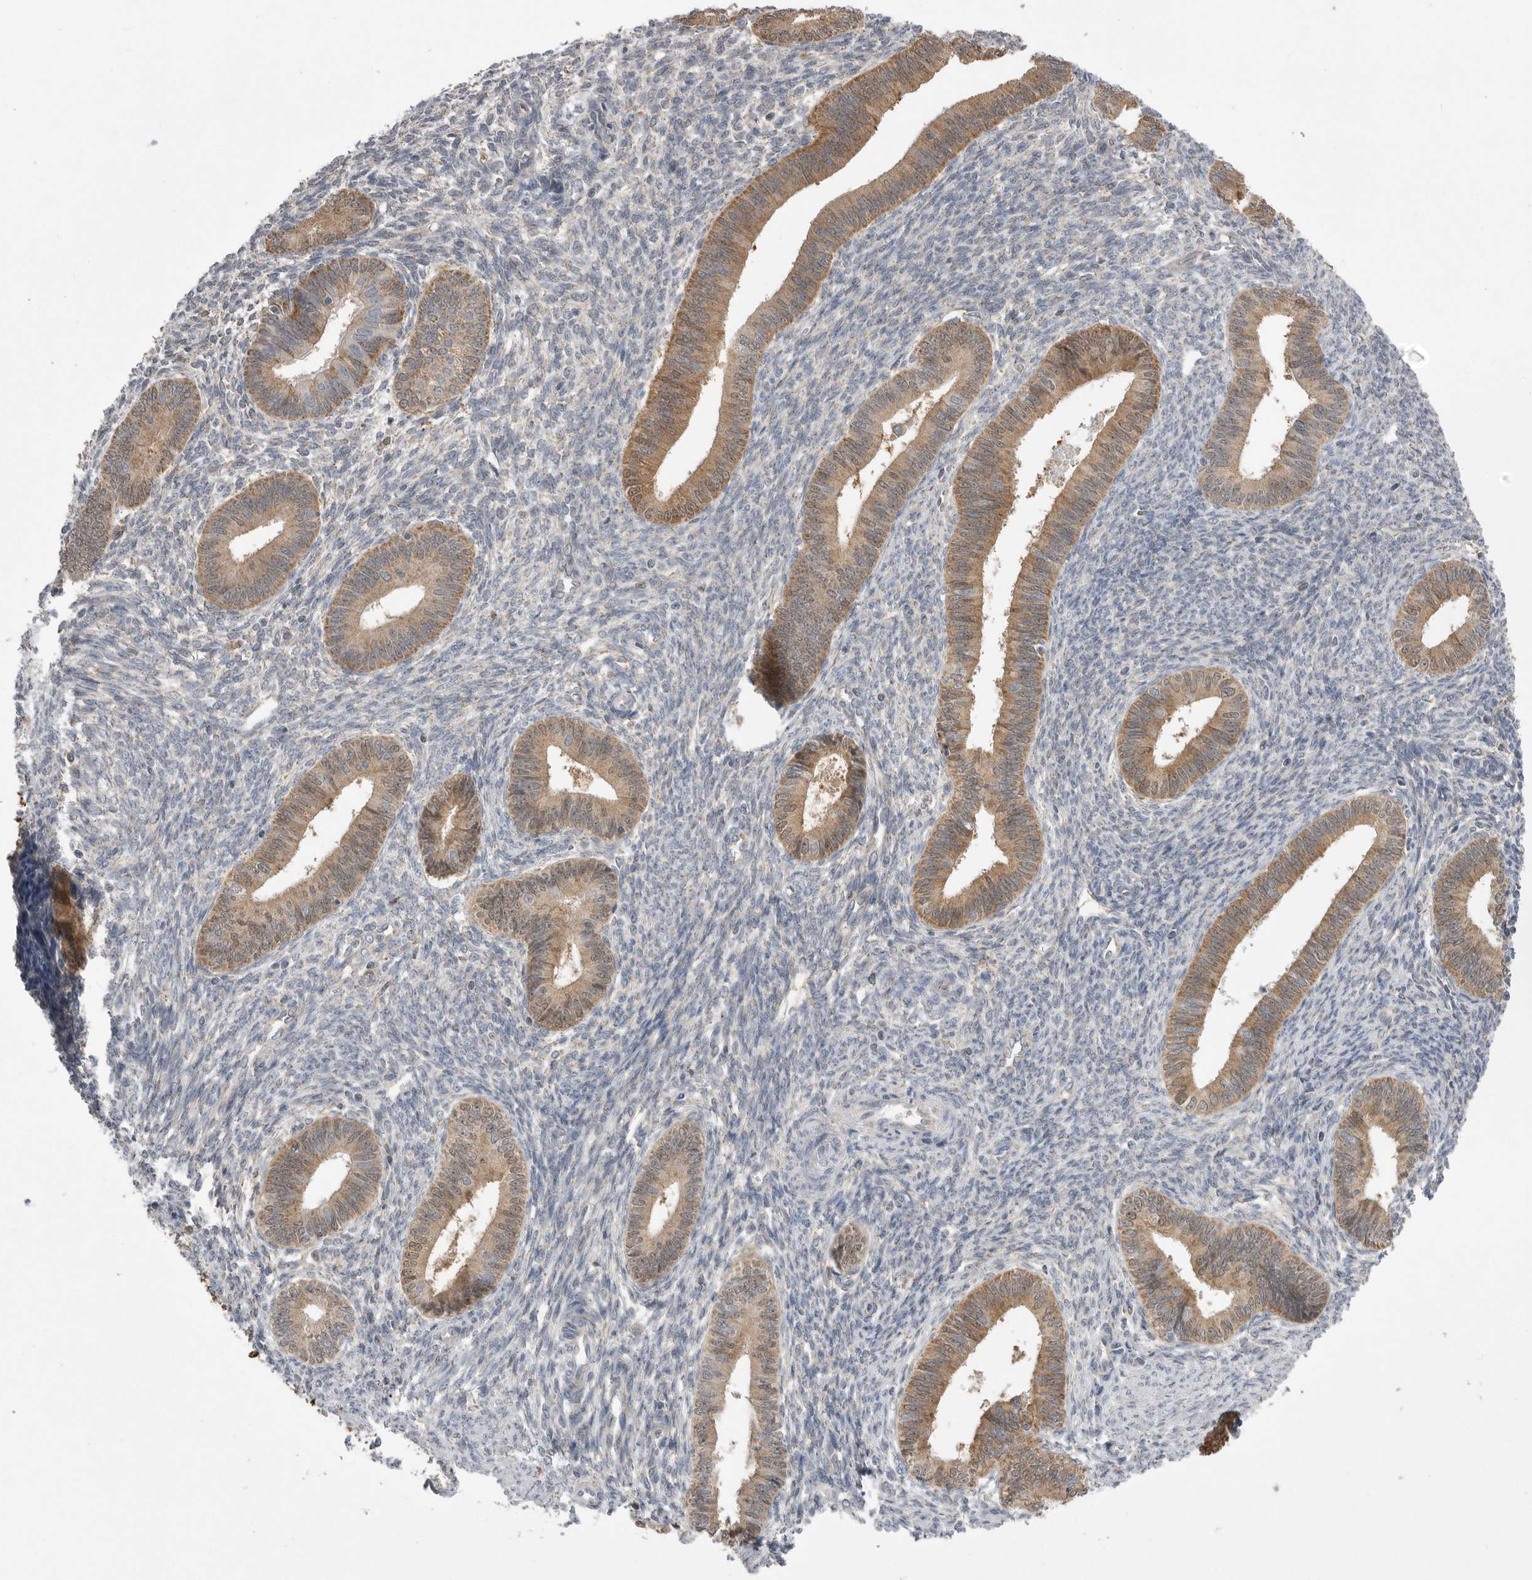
{"staining": {"intensity": "weak", "quantity": "<25%", "location": "cytoplasmic/membranous"}, "tissue": "endometrium", "cell_type": "Cells in endometrial stroma", "image_type": "normal", "snomed": [{"axis": "morphology", "description": "Normal tissue, NOS"}, {"axis": "topography", "description": "Endometrium"}], "caption": "Micrograph shows no protein positivity in cells in endometrial stroma of unremarkable endometrium.", "gene": "KYAT3", "patient": {"sex": "female", "age": 46}}